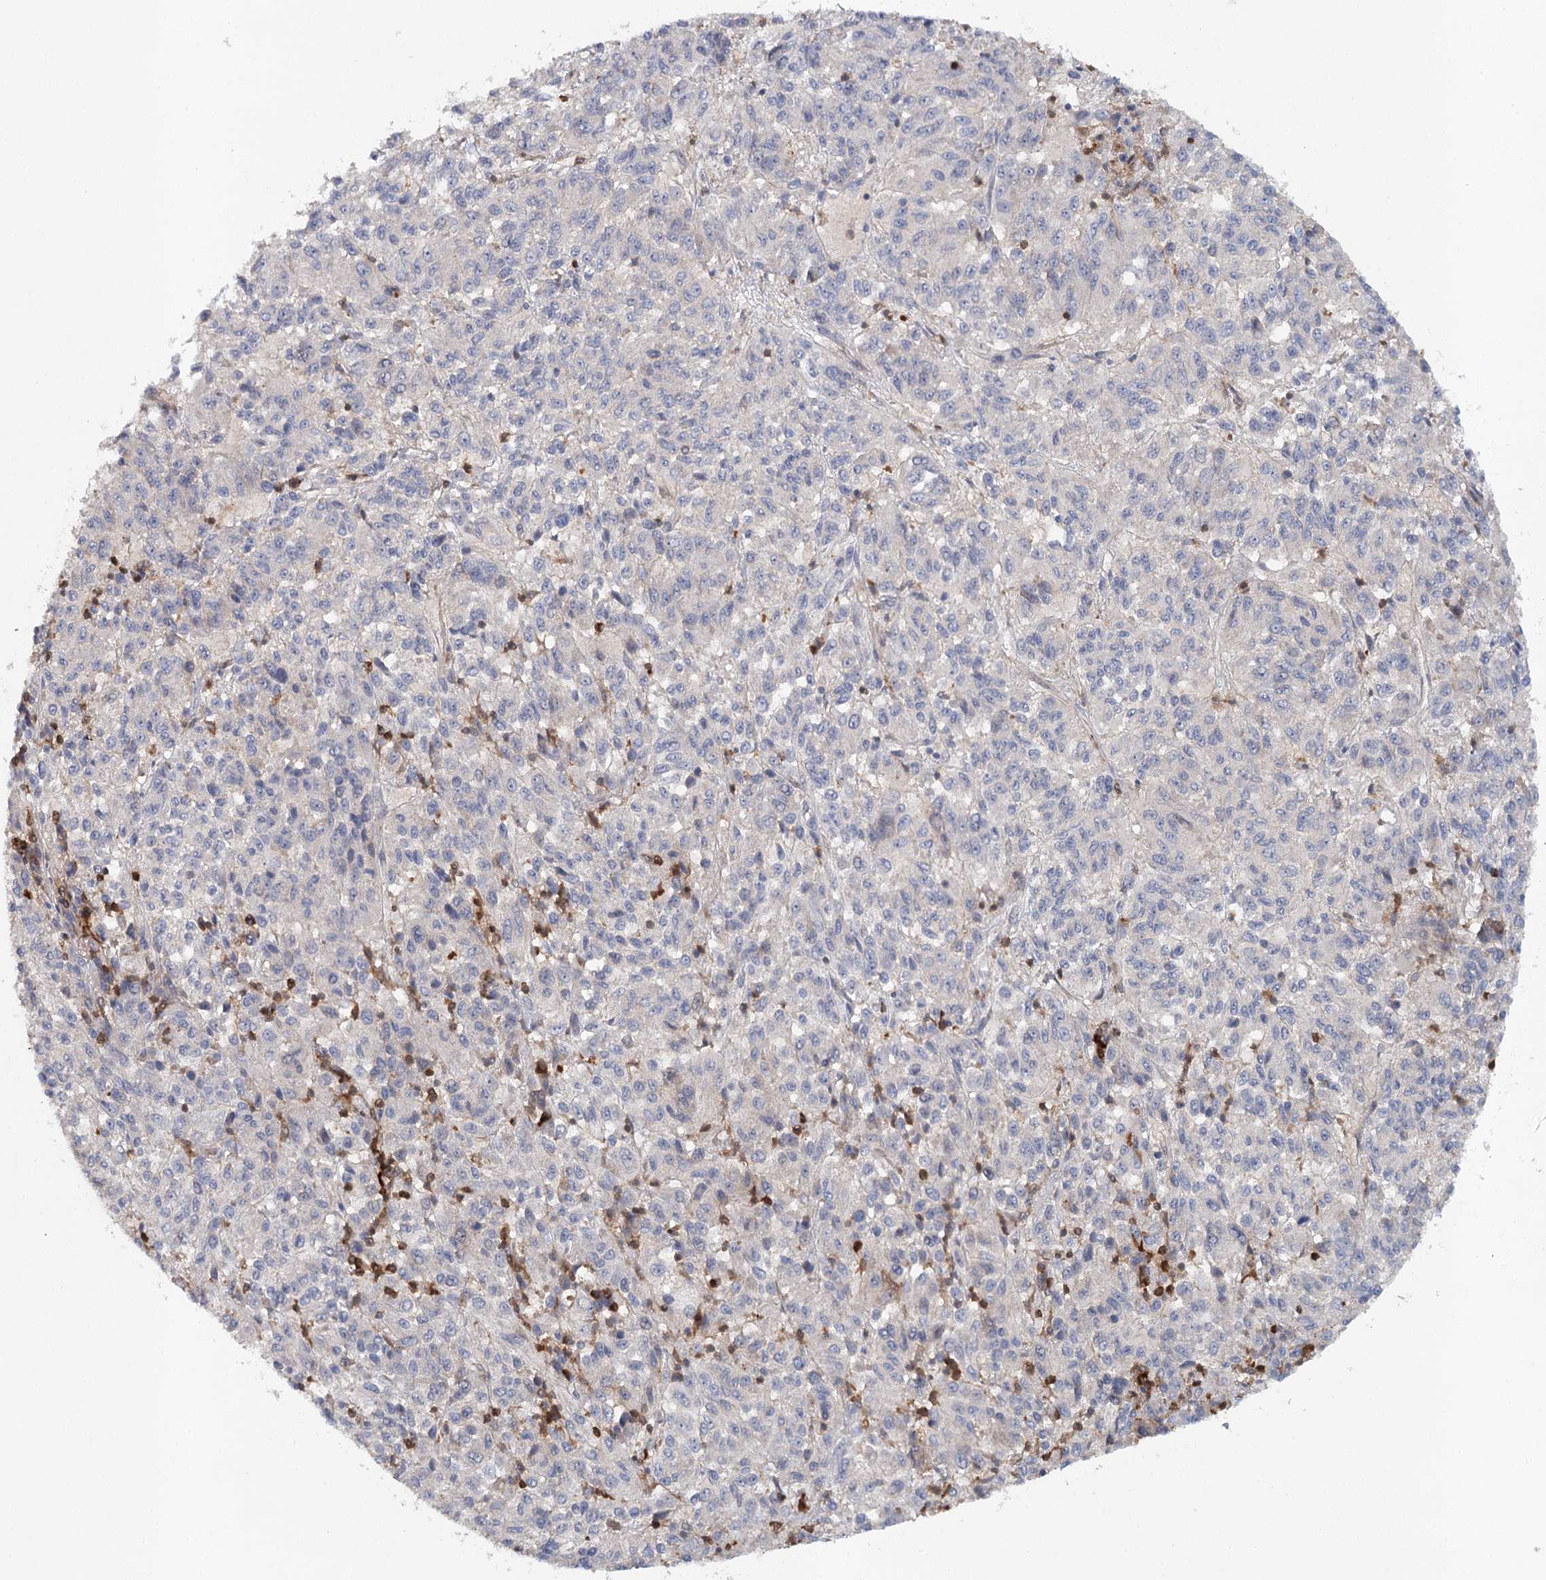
{"staining": {"intensity": "negative", "quantity": "none", "location": "none"}, "tissue": "melanoma", "cell_type": "Tumor cells", "image_type": "cancer", "snomed": [{"axis": "morphology", "description": "Malignant melanoma, Metastatic site"}, {"axis": "topography", "description": "Lung"}], "caption": "IHC of human melanoma demonstrates no expression in tumor cells. Brightfield microscopy of immunohistochemistry stained with DAB (brown) and hematoxylin (blue), captured at high magnification.", "gene": "SLC41A2", "patient": {"sex": "male", "age": 64}}